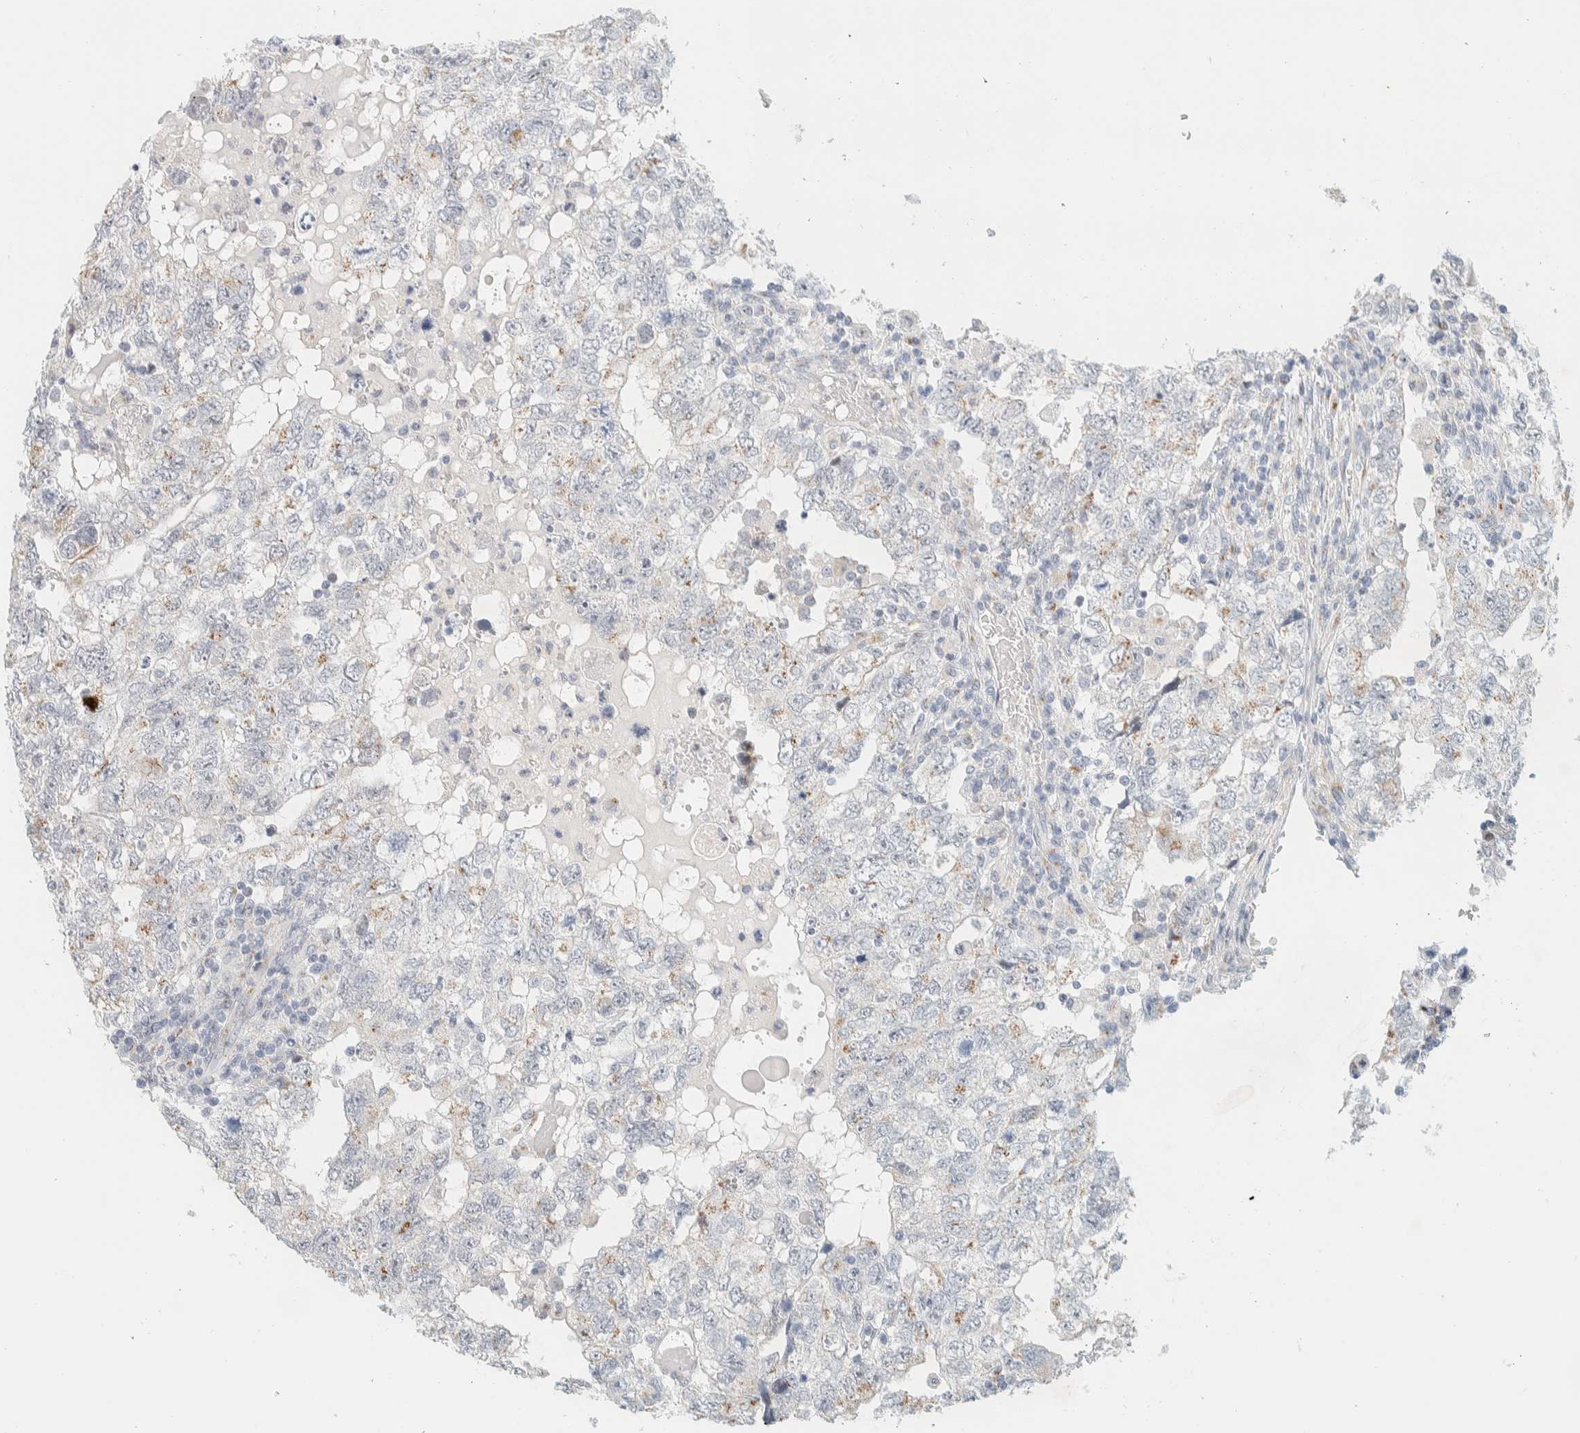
{"staining": {"intensity": "weak", "quantity": "25%-75%", "location": "cytoplasmic/membranous"}, "tissue": "testis cancer", "cell_type": "Tumor cells", "image_type": "cancer", "snomed": [{"axis": "morphology", "description": "Carcinoma, Embryonal, NOS"}, {"axis": "topography", "description": "Testis"}], "caption": "Protein positivity by IHC shows weak cytoplasmic/membranous positivity in about 25%-75% of tumor cells in embryonal carcinoma (testis). (Brightfield microscopy of DAB IHC at high magnification).", "gene": "SPNS3", "patient": {"sex": "male", "age": 36}}